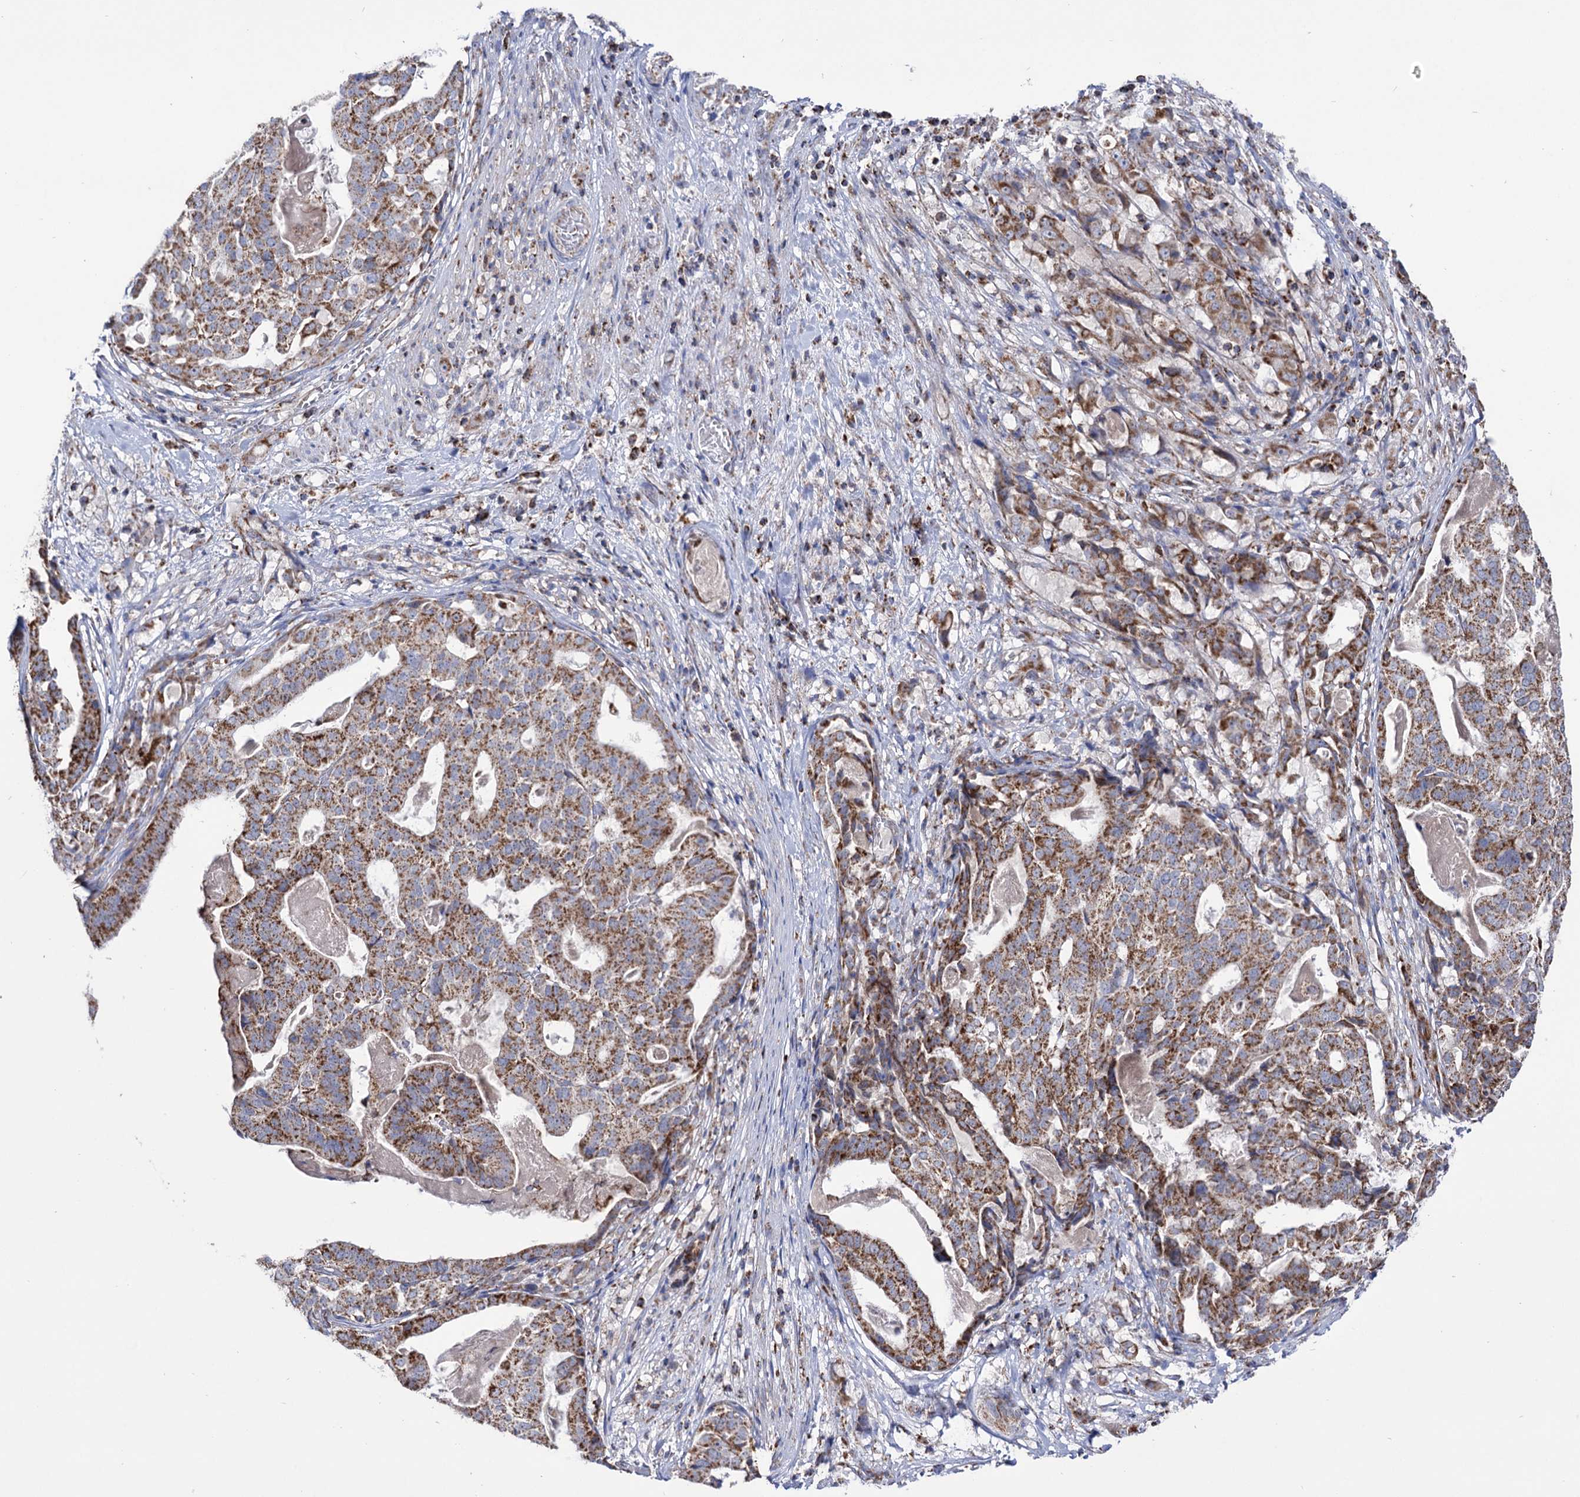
{"staining": {"intensity": "moderate", "quantity": ">75%", "location": "cytoplasmic/membranous"}, "tissue": "stomach cancer", "cell_type": "Tumor cells", "image_type": "cancer", "snomed": [{"axis": "morphology", "description": "Adenocarcinoma, NOS"}, {"axis": "topography", "description": "Stomach"}], "caption": "Tumor cells demonstrate medium levels of moderate cytoplasmic/membranous staining in approximately >75% of cells in human adenocarcinoma (stomach). (DAB (3,3'-diaminobenzidine) = brown stain, brightfield microscopy at high magnification).", "gene": "ABHD10", "patient": {"sex": "male", "age": 48}}